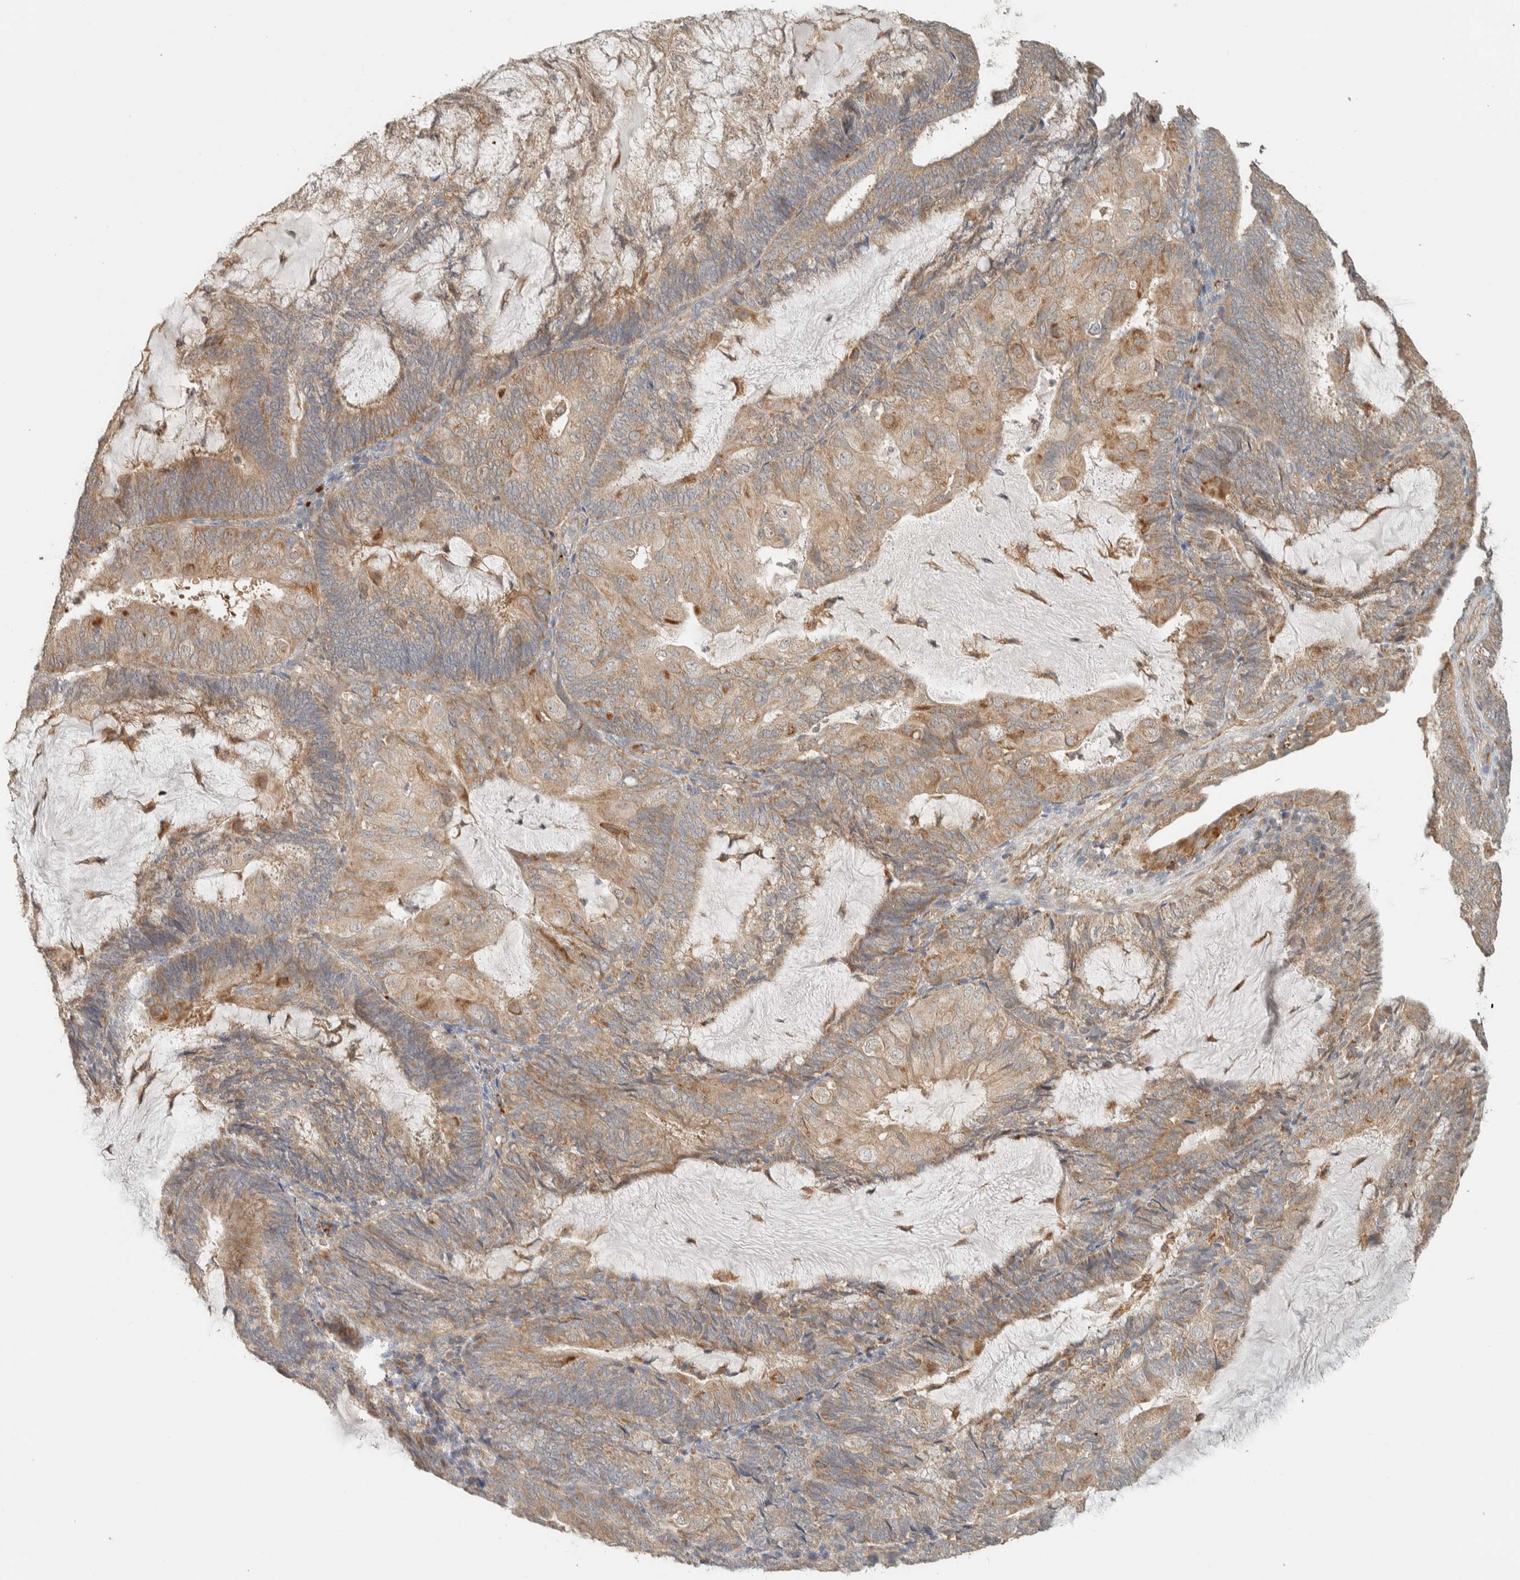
{"staining": {"intensity": "weak", "quantity": ">75%", "location": "cytoplasmic/membranous"}, "tissue": "endometrial cancer", "cell_type": "Tumor cells", "image_type": "cancer", "snomed": [{"axis": "morphology", "description": "Adenocarcinoma, NOS"}, {"axis": "topography", "description": "Endometrium"}], "caption": "Immunohistochemical staining of adenocarcinoma (endometrial) shows low levels of weak cytoplasmic/membranous protein expression in approximately >75% of tumor cells.", "gene": "PDE7B", "patient": {"sex": "female", "age": 81}}